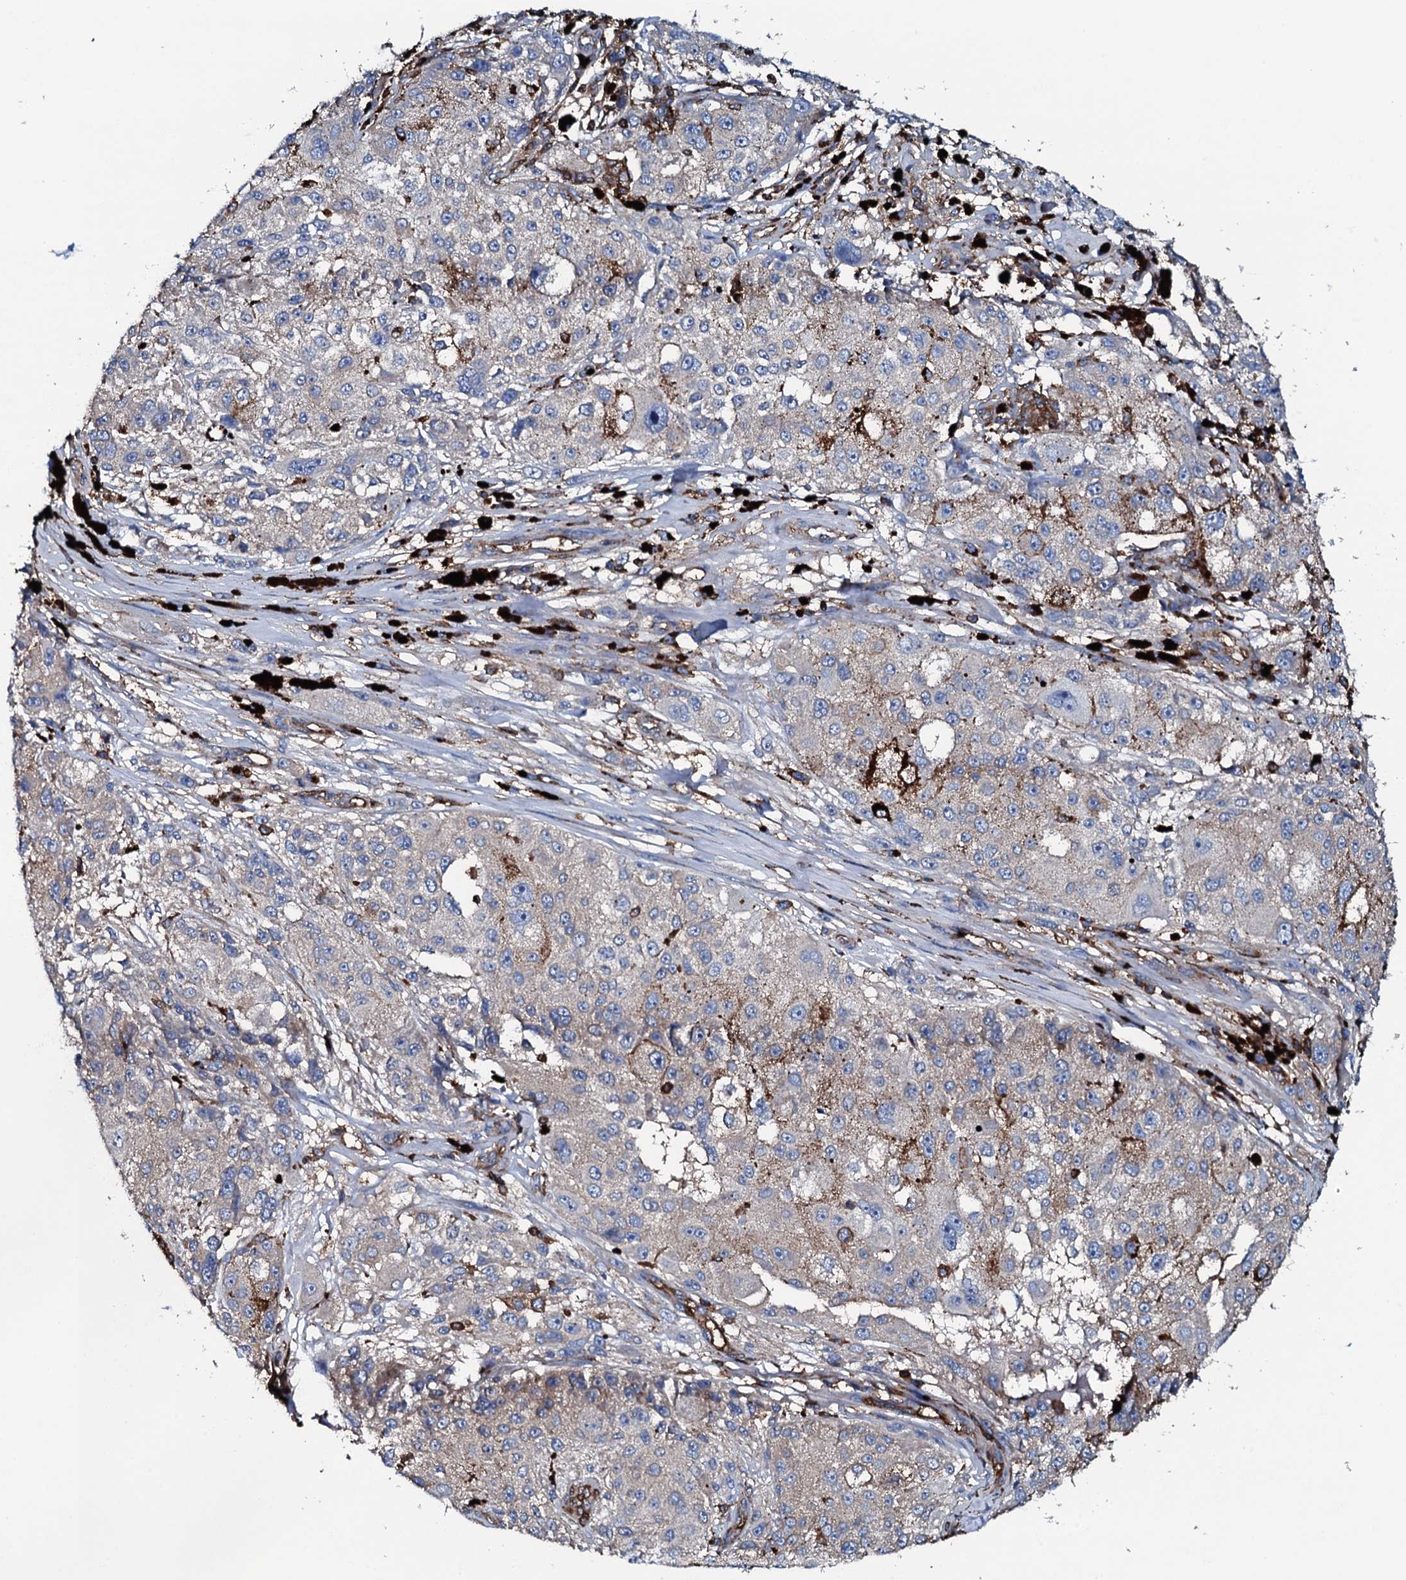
{"staining": {"intensity": "negative", "quantity": "none", "location": "none"}, "tissue": "melanoma", "cell_type": "Tumor cells", "image_type": "cancer", "snomed": [{"axis": "morphology", "description": "Necrosis, NOS"}, {"axis": "morphology", "description": "Malignant melanoma, NOS"}, {"axis": "topography", "description": "Skin"}], "caption": "Malignant melanoma was stained to show a protein in brown. There is no significant positivity in tumor cells.", "gene": "MS4A4E", "patient": {"sex": "female", "age": 87}}